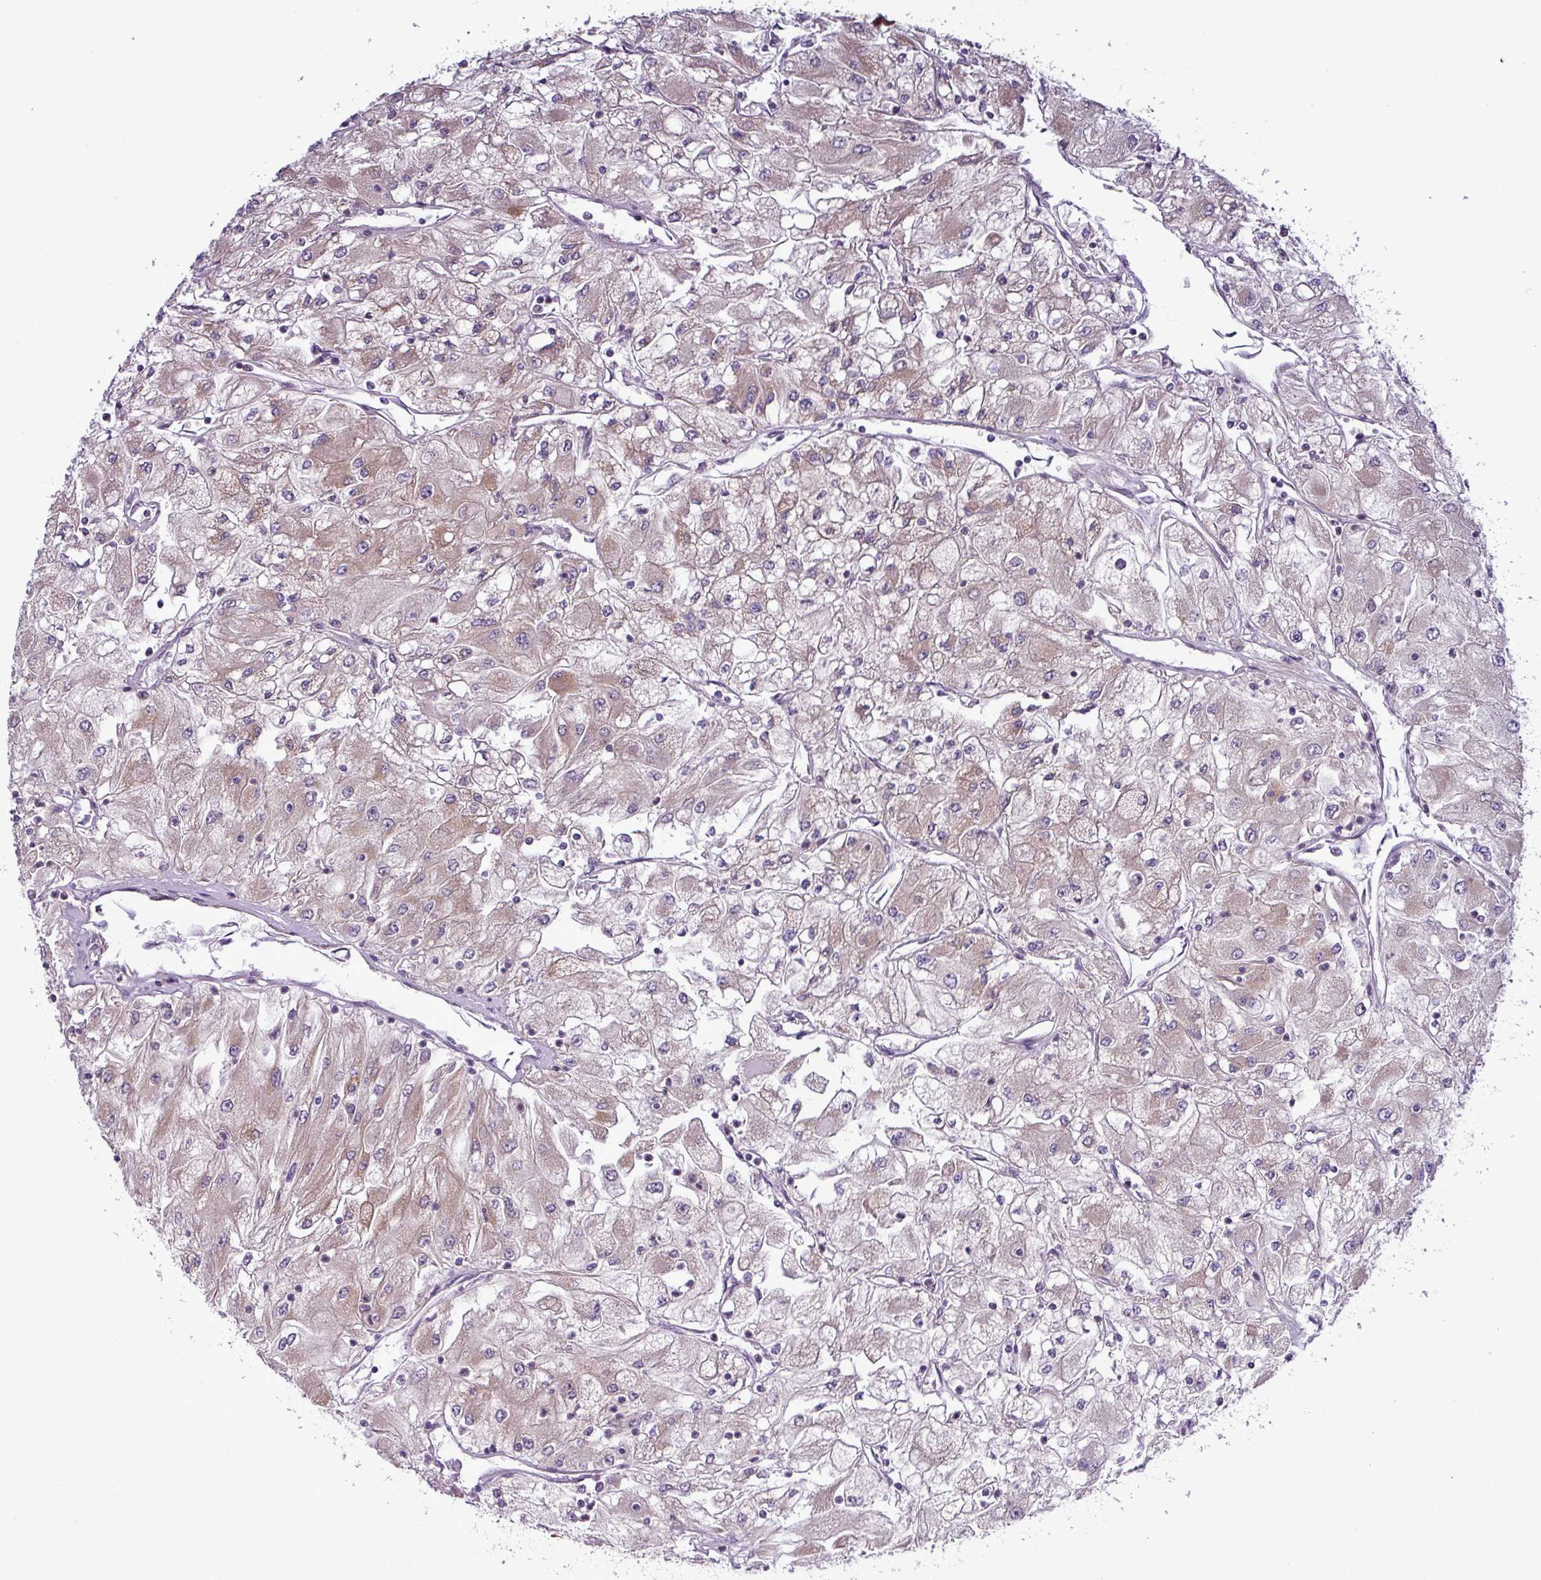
{"staining": {"intensity": "moderate", "quantity": "25%-75%", "location": "cytoplasmic/membranous"}, "tissue": "renal cancer", "cell_type": "Tumor cells", "image_type": "cancer", "snomed": [{"axis": "morphology", "description": "Adenocarcinoma, NOS"}, {"axis": "topography", "description": "Kidney"}], "caption": "Protein staining of renal adenocarcinoma tissue displays moderate cytoplasmic/membranous staining in about 25%-75% of tumor cells.", "gene": "ZNF217", "patient": {"sex": "male", "age": 80}}